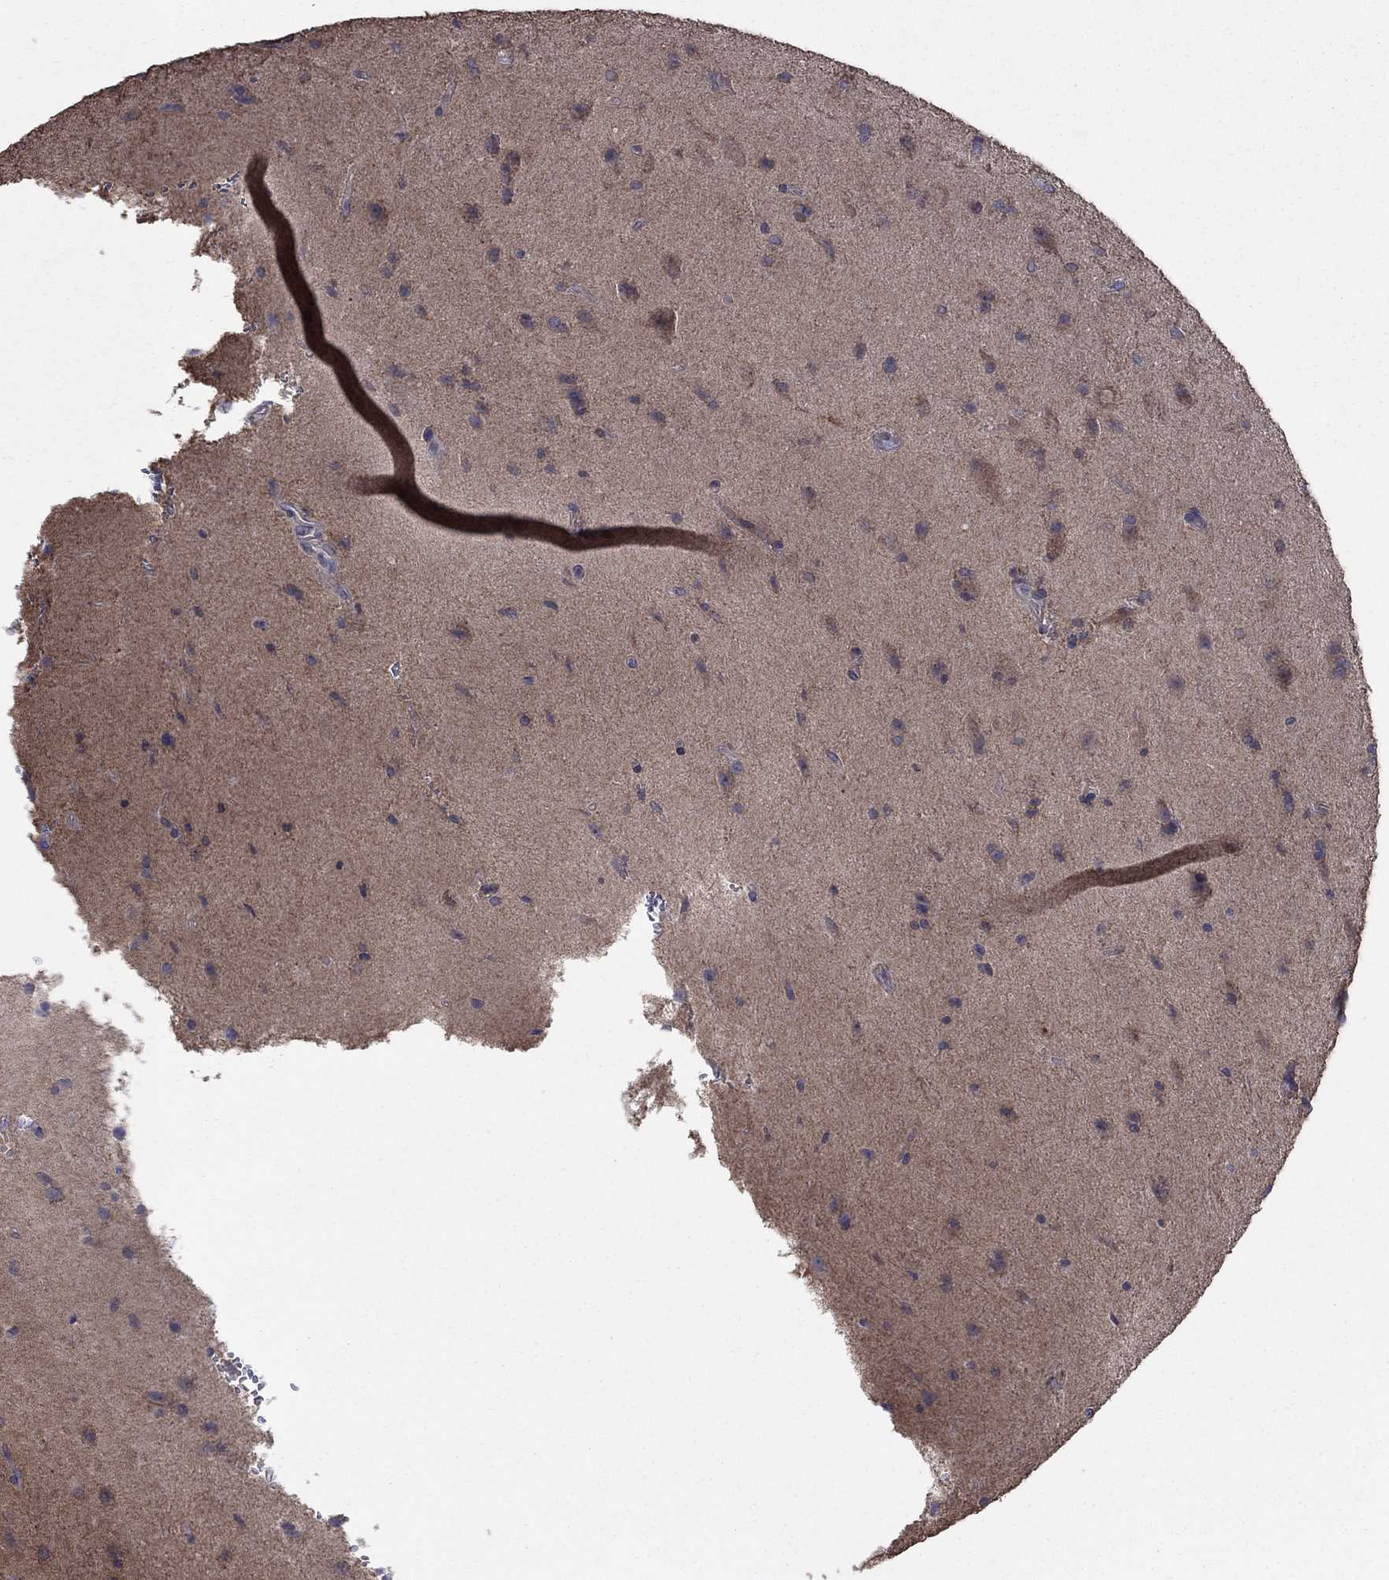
{"staining": {"intensity": "negative", "quantity": "none", "location": "none"}, "tissue": "glioma", "cell_type": "Tumor cells", "image_type": "cancer", "snomed": [{"axis": "morphology", "description": "Glioma, malignant, Low grade"}, {"axis": "topography", "description": "Brain"}], "caption": "Immunohistochemistry (IHC) photomicrograph of neoplastic tissue: human malignant glioma (low-grade) stained with DAB displays no significant protein positivity in tumor cells.", "gene": "MEA1", "patient": {"sex": "male", "age": 58}}